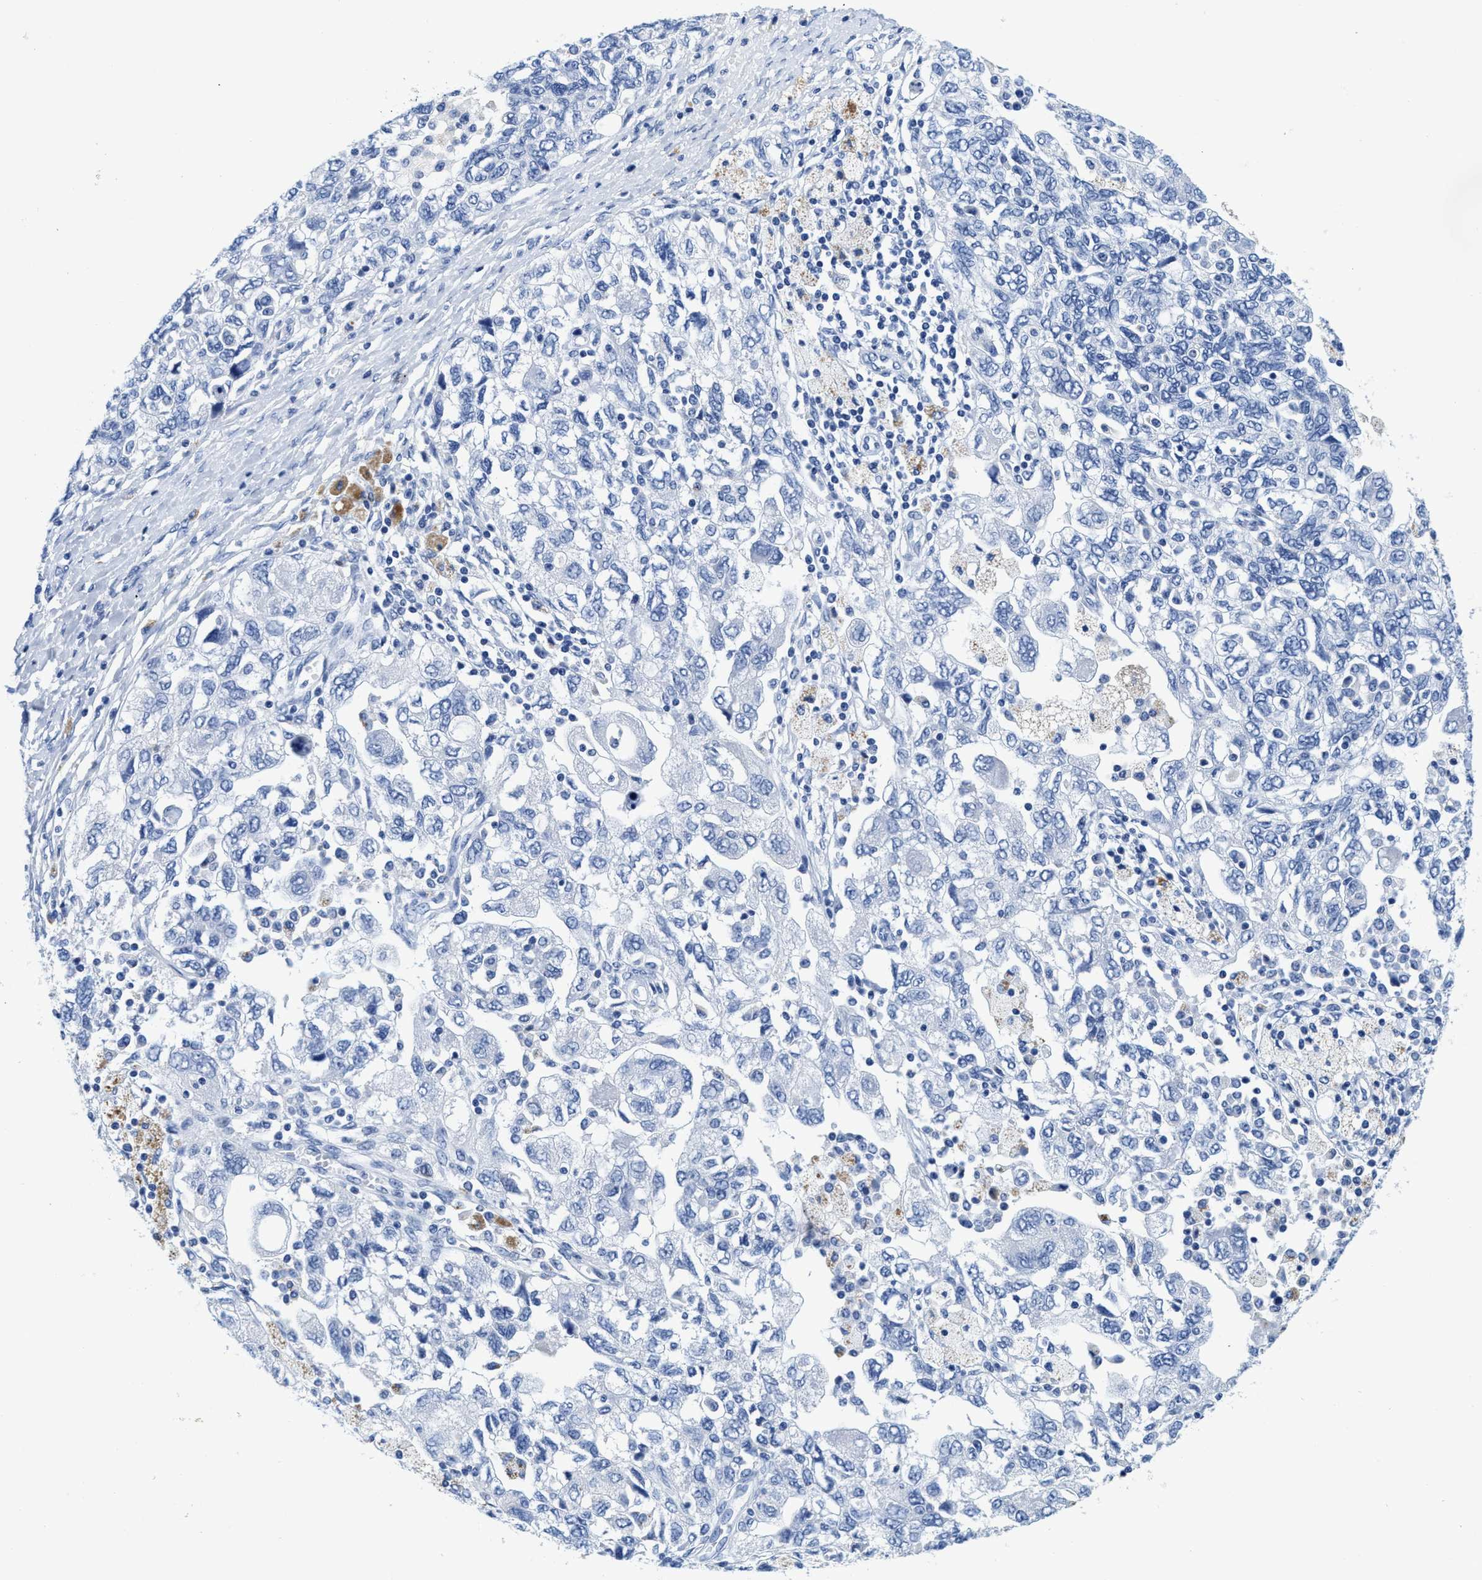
{"staining": {"intensity": "negative", "quantity": "none", "location": "none"}, "tissue": "ovarian cancer", "cell_type": "Tumor cells", "image_type": "cancer", "snomed": [{"axis": "morphology", "description": "Carcinoma, NOS"}, {"axis": "morphology", "description": "Cystadenocarcinoma, serous, NOS"}, {"axis": "topography", "description": "Ovary"}], "caption": "Tumor cells show no significant protein staining in carcinoma (ovarian).", "gene": "TTC3", "patient": {"sex": "female", "age": 69}}